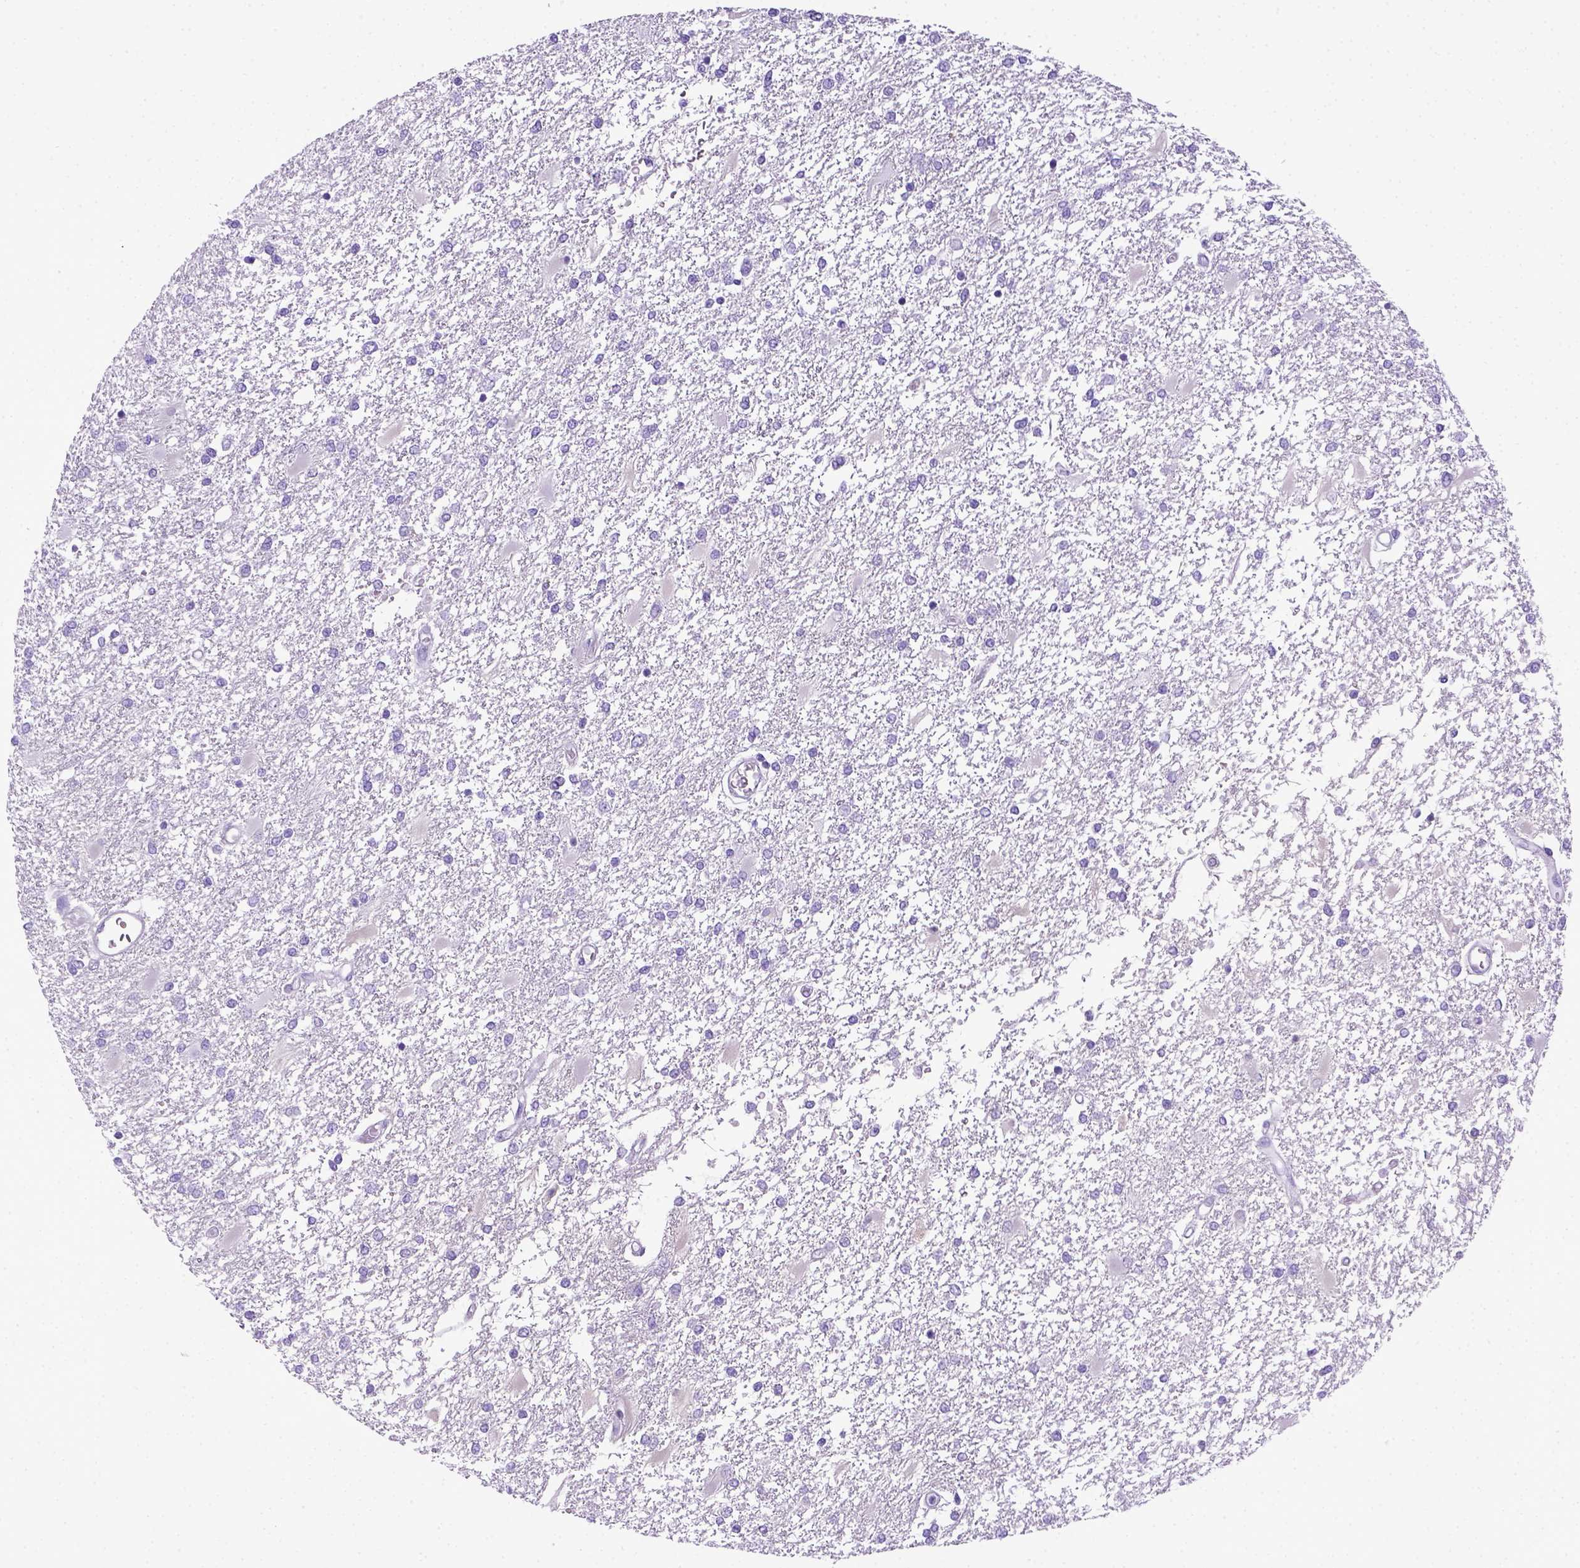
{"staining": {"intensity": "negative", "quantity": "none", "location": "none"}, "tissue": "glioma", "cell_type": "Tumor cells", "image_type": "cancer", "snomed": [{"axis": "morphology", "description": "Glioma, malignant, High grade"}, {"axis": "topography", "description": "Cerebral cortex"}], "caption": "High-grade glioma (malignant) was stained to show a protein in brown. There is no significant staining in tumor cells.", "gene": "ITIH4", "patient": {"sex": "male", "age": 79}}